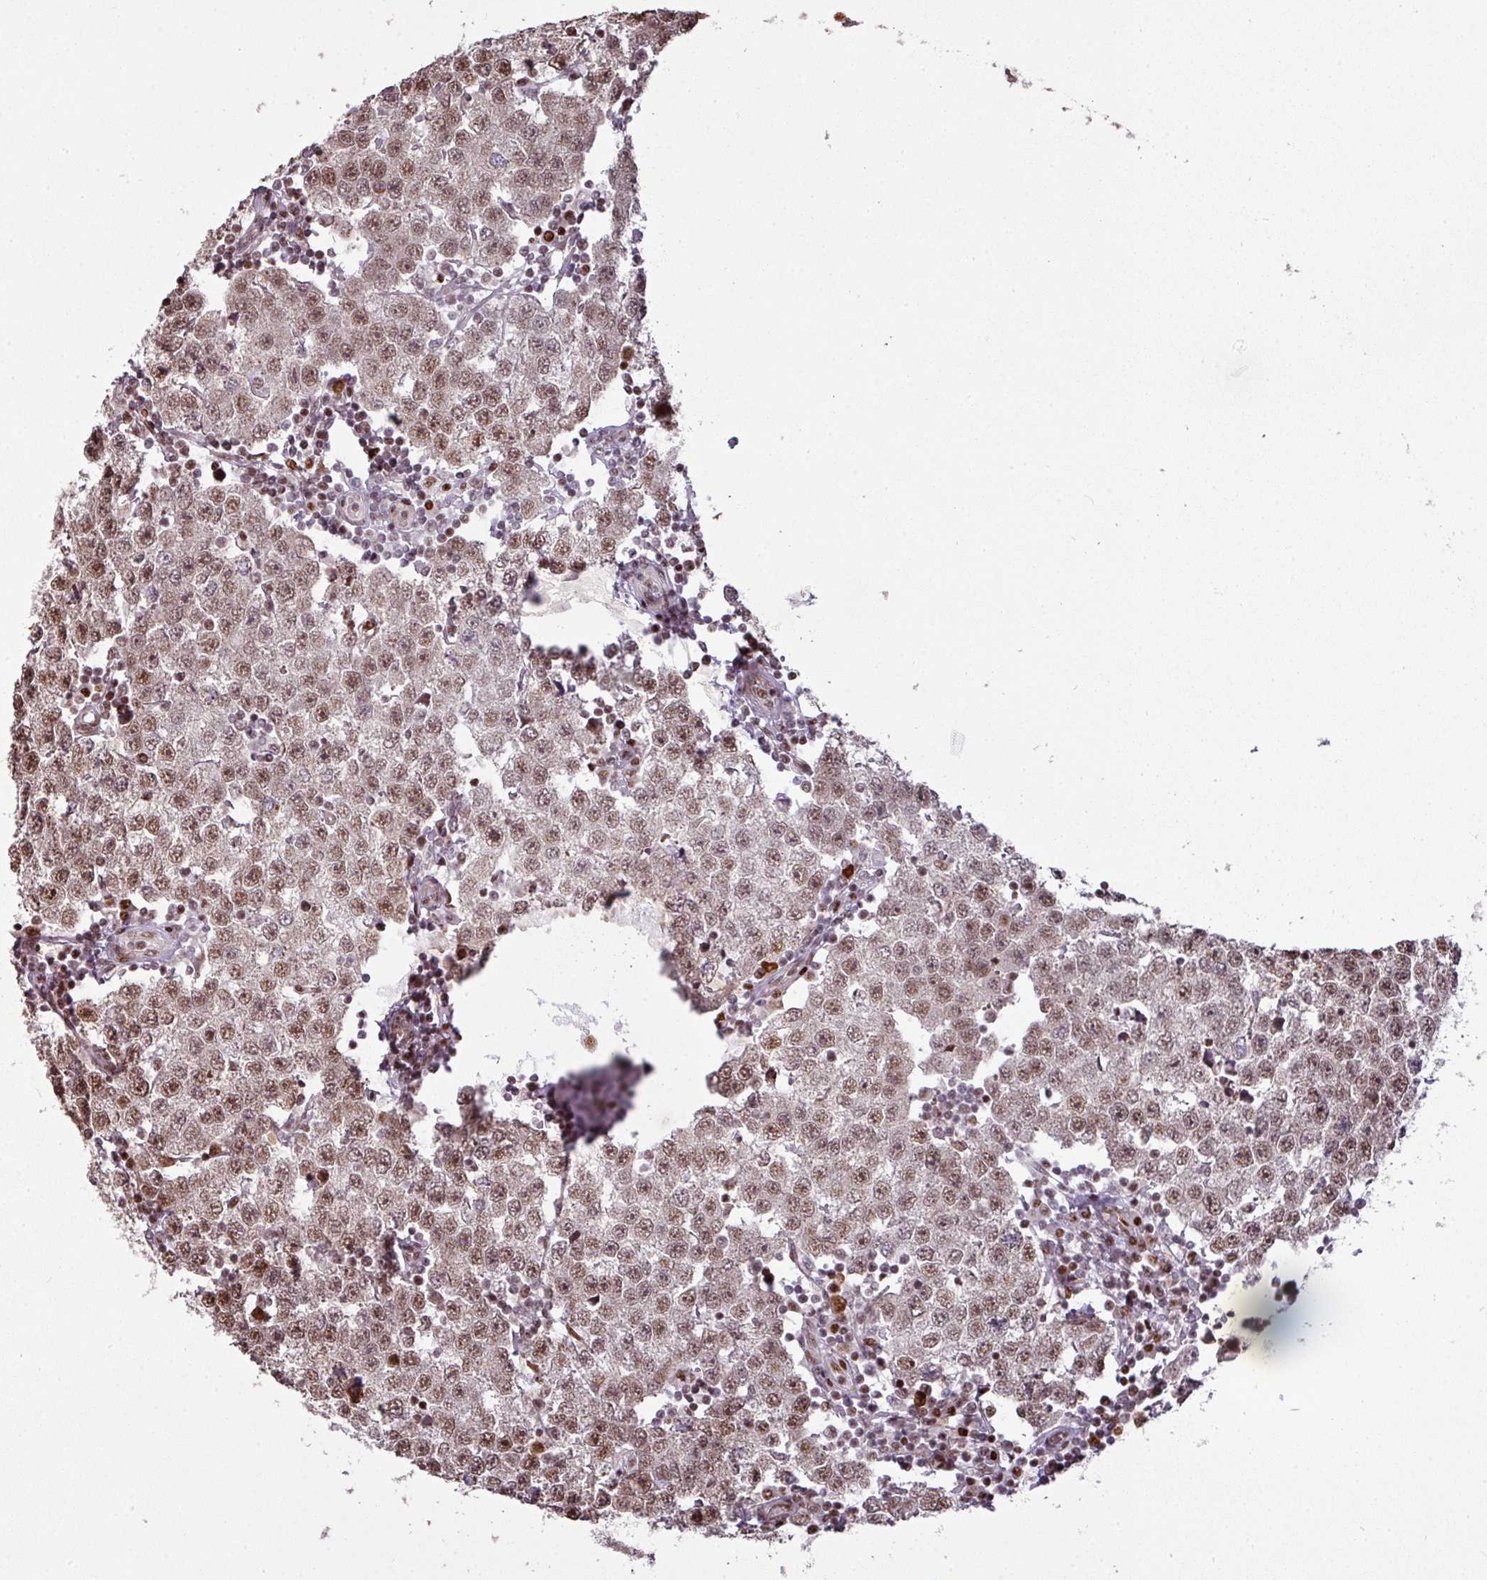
{"staining": {"intensity": "moderate", "quantity": ">75%", "location": "nuclear"}, "tissue": "testis cancer", "cell_type": "Tumor cells", "image_type": "cancer", "snomed": [{"axis": "morphology", "description": "Seminoma, NOS"}, {"axis": "topography", "description": "Testis"}], "caption": "DAB immunohistochemical staining of testis cancer exhibits moderate nuclear protein staining in approximately >75% of tumor cells. (DAB (3,3'-diaminobenzidine) = brown stain, brightfield microscopy at high magnification).", "gene": "MYSM1", "patient": {"sex": "male", "age": 34}}